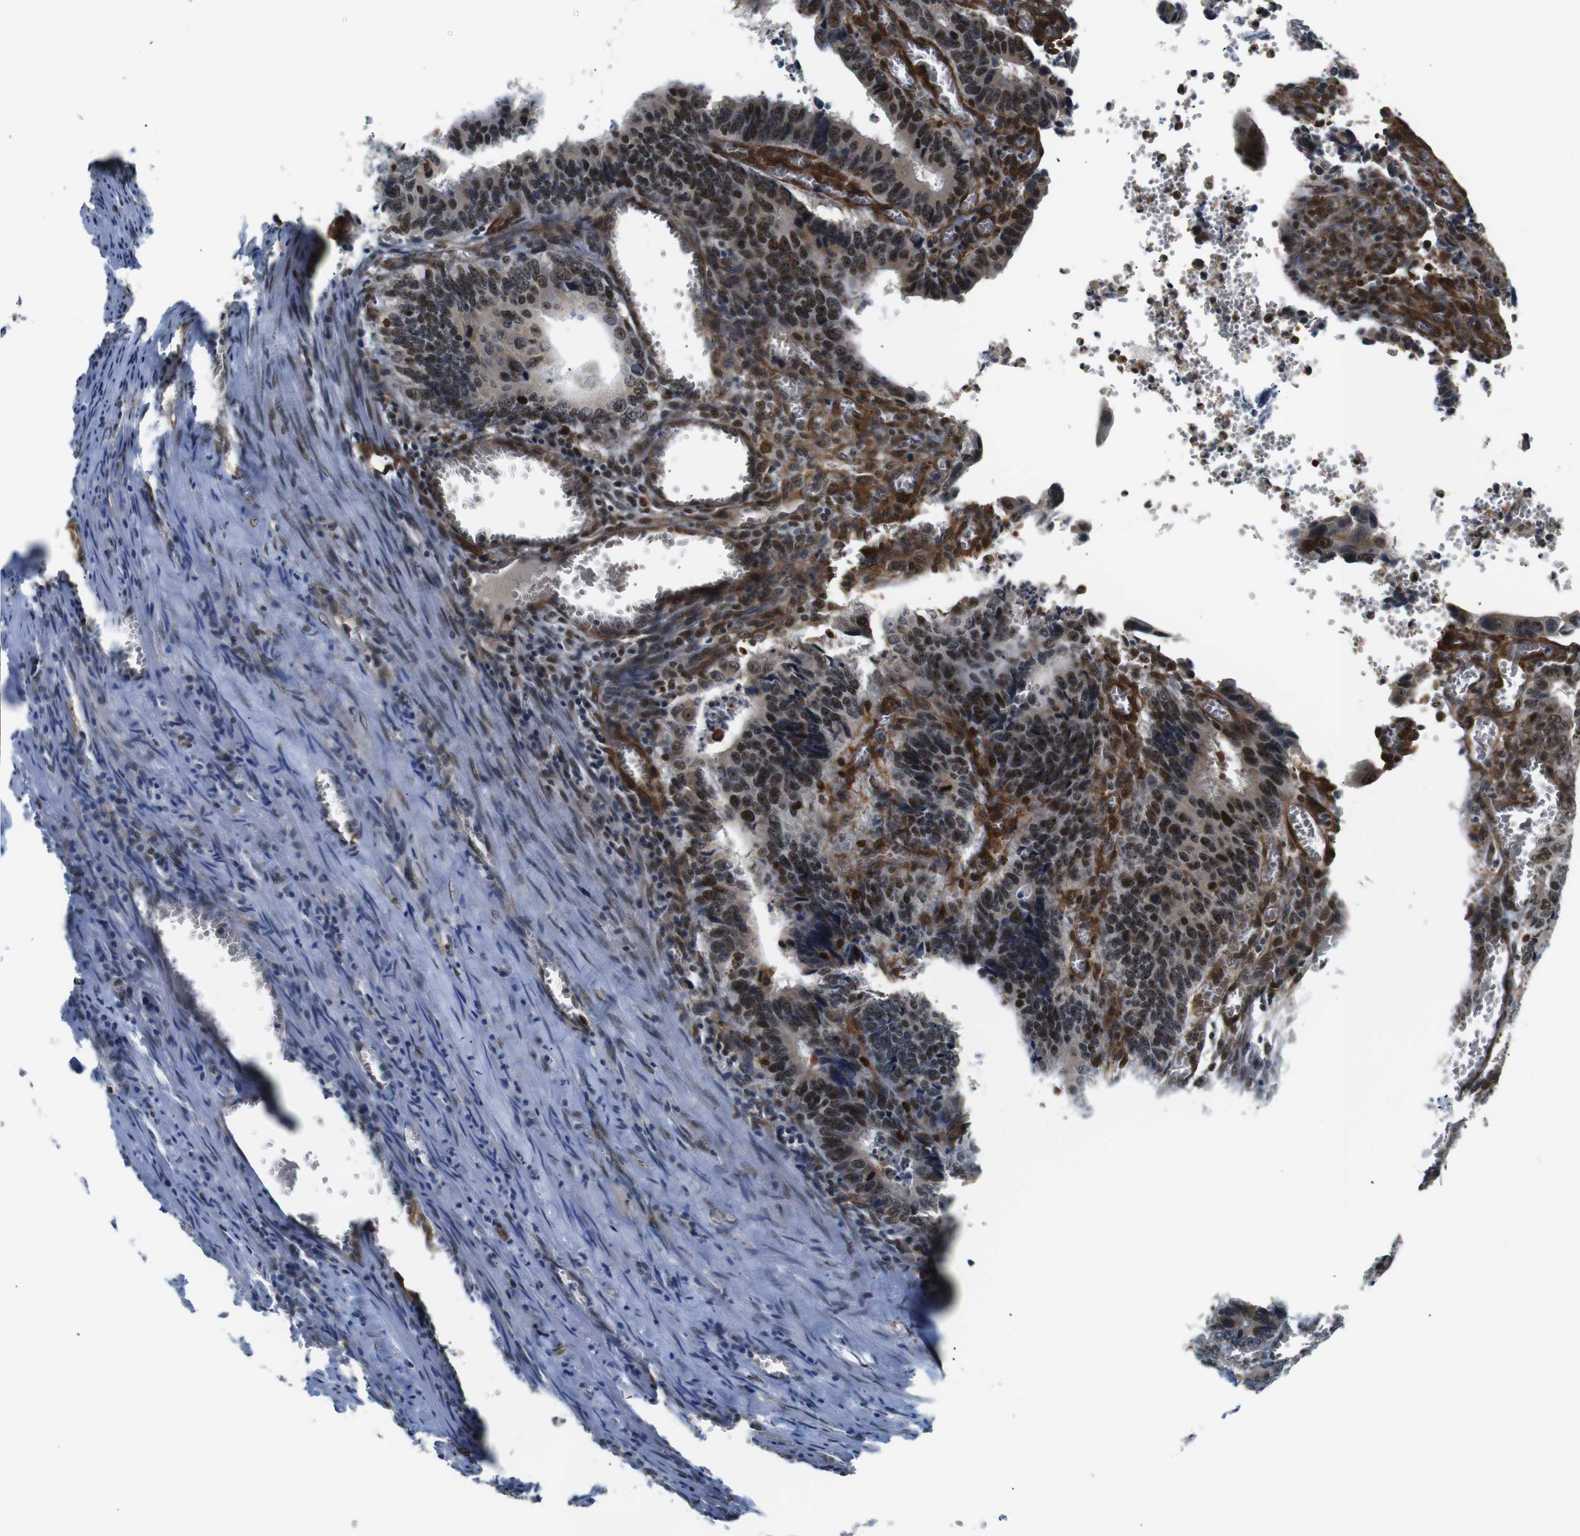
{"staining": {"intensity": "strong", "quantity": "25%-75%", "location": "cytoplasmic/membranous,nuclear"}, "tissue": "colorectal cancer", "cell_type": "Tumor cells", "image_type": "cancer", "snomed": [{"axis": "morphology", "description": "Adenocarcinoma, NOS"}, {"axis": "topography", "description": "Colon"}], "caption": "Human adenocarcinoma (colorectal) stained with a brown dye exhibits strong cytoplasmic/membranous and nuclear positive positivity in approximately 25%-75% of tumor cells.", "gene": "PARN", "patient": {"sex": "male", "age": 72}}